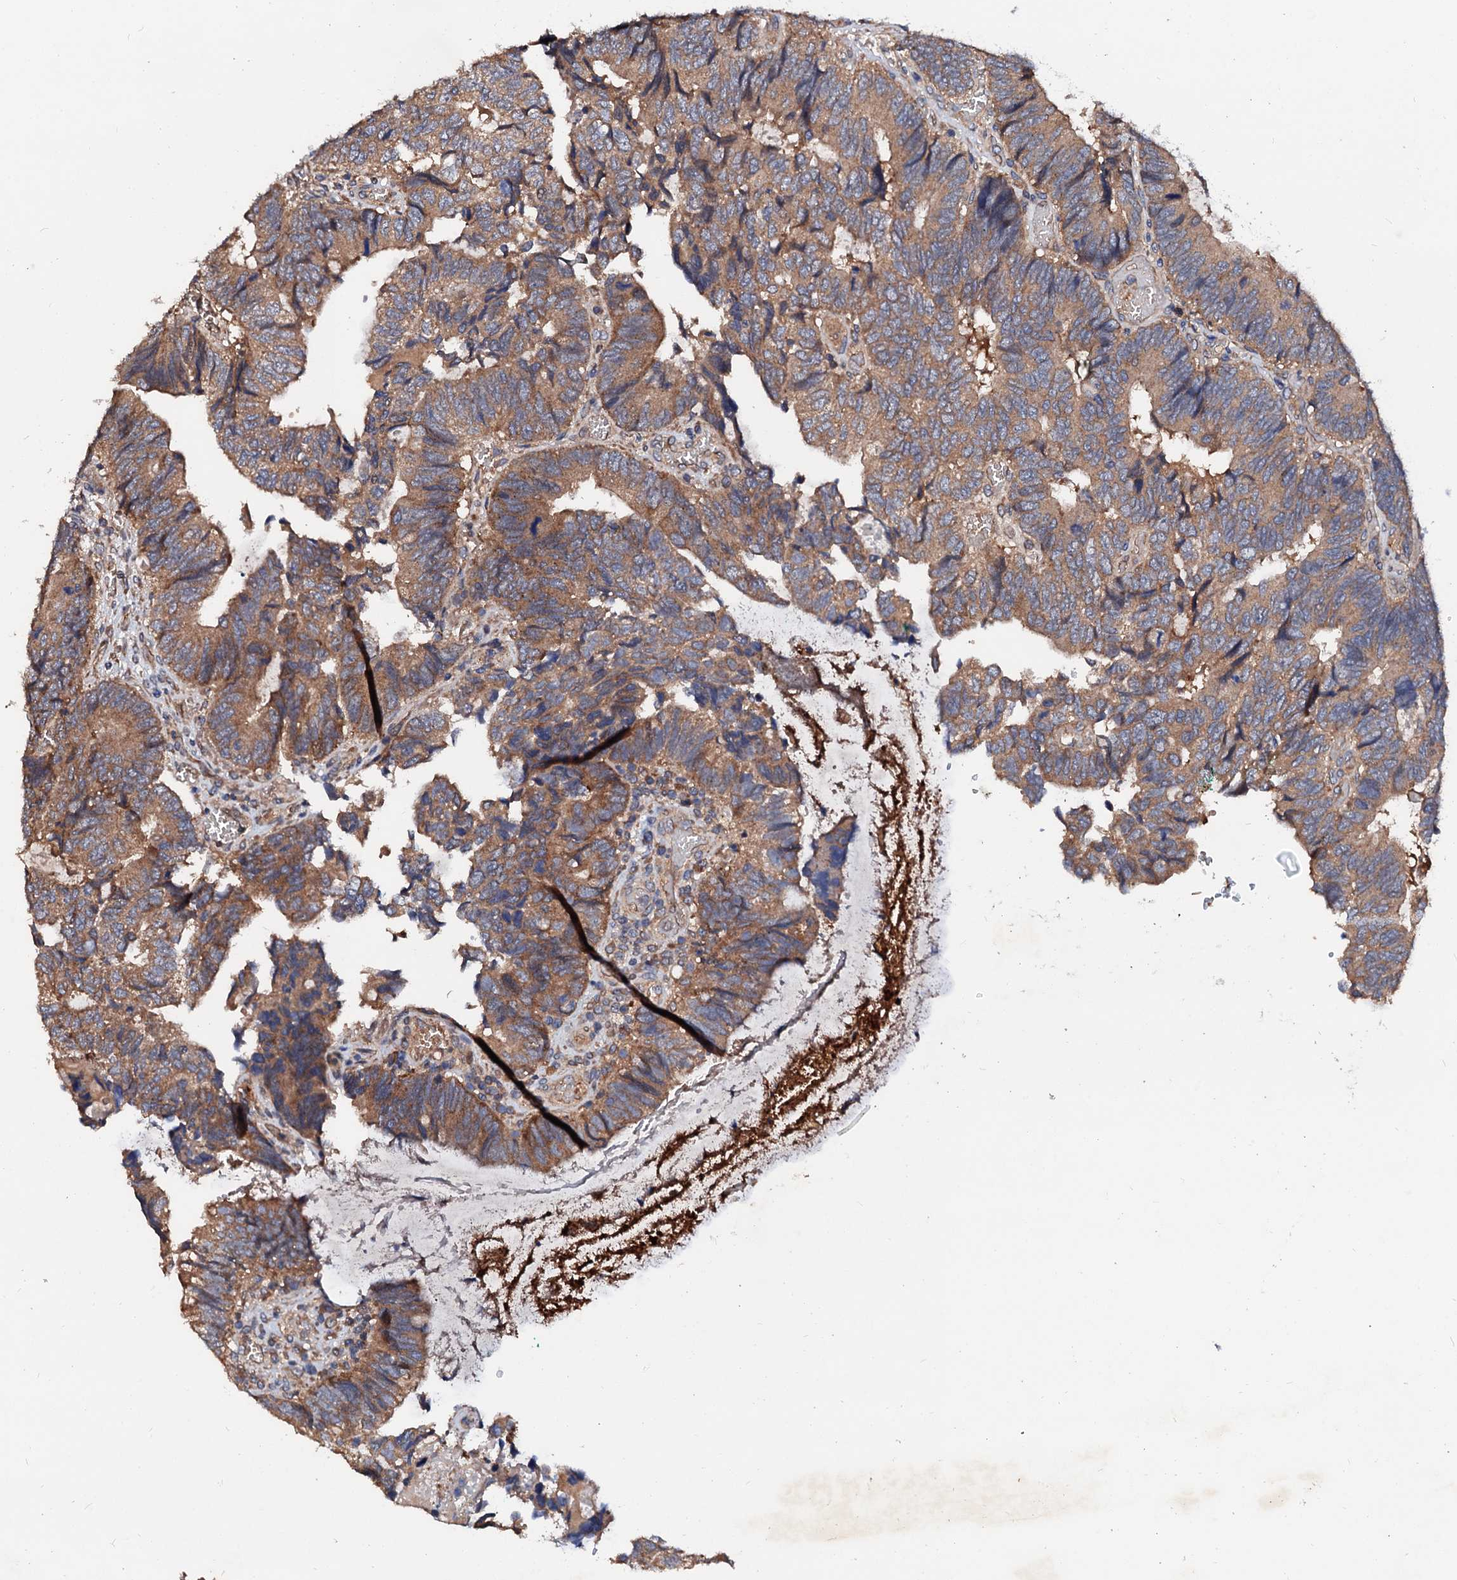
{"staining": {"intensity": "moderate", "quantity": ">75%", "location": "cytoplasmic/membranous"}, "tissue": "colorectal cancer", "cell_type": "Tumor cells", "image_type": "cancer", "snomed": [{"axis": "morphology", "description": "Adenocarcinoma, NOS"}, {"axis": "topography", "description": "Colon"}], "caption": "The immunohistochemical stain highlights moderate cytoplasmic/membranous positivity in tumor cells of colorectal cancer (adenocarcinoma) tissue.", "gene": "EXTL1", "patient": {"sex": "female", "age": 67}}